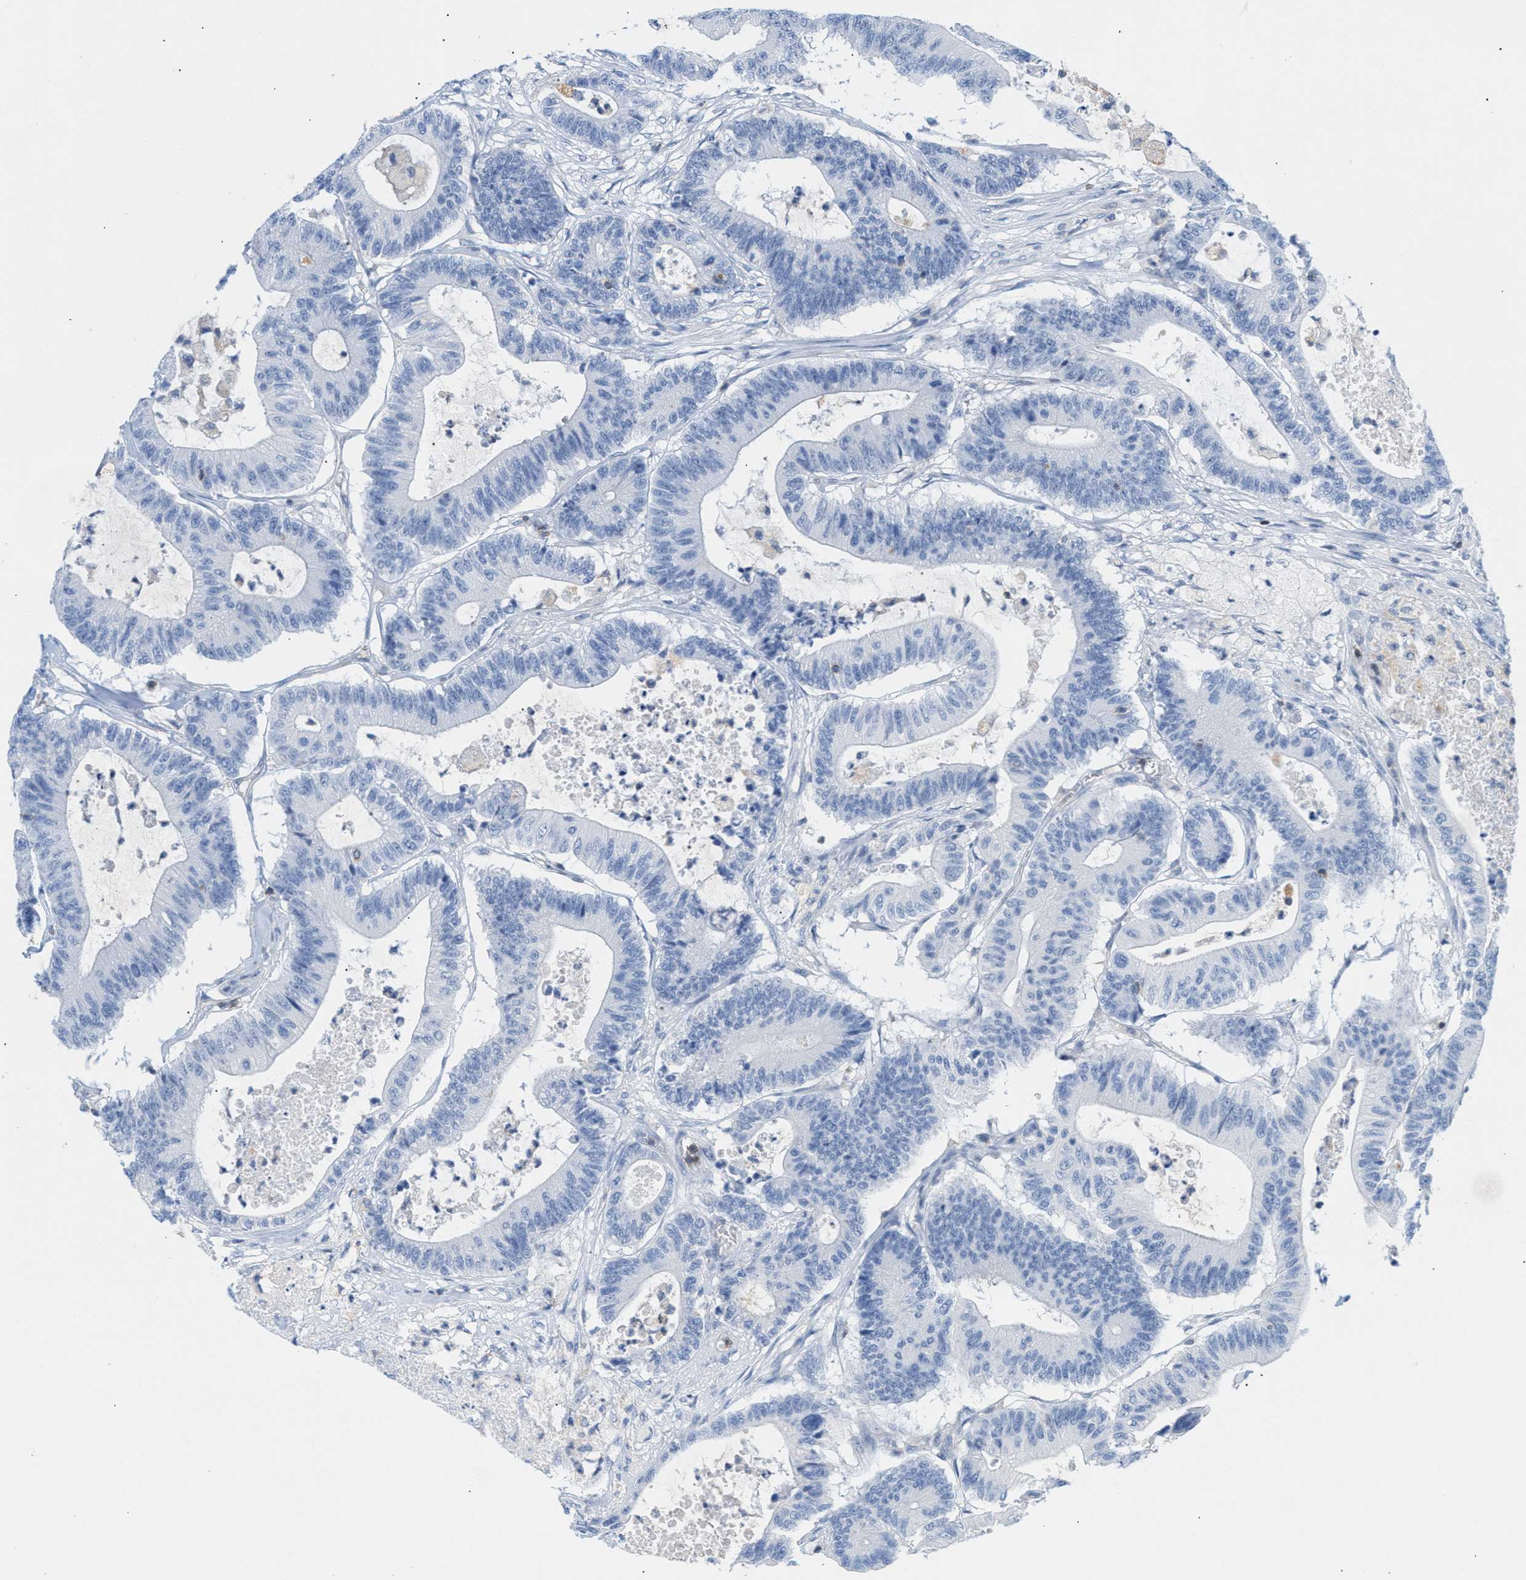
{"staining": {"intensity": "negative", "quantity": "none", "location": "none"}, "tissue": "colorectal cancer", "cell_type": "Tumor cells", "image_type": "cancer", "snomed": [{"axis": "morphology", "description": "Adenocarcinoma, NOS"}, {"axis": "topography", "description": "Colon"}], "caption": "IHC photomicrograph of neoplastic tissue: colorectal adenocarcinoma stained with DAB exhibits no significant protein positivity in tumor cells.", "gene": "IL16", "patient": {"sex": "female", "age": 84}}